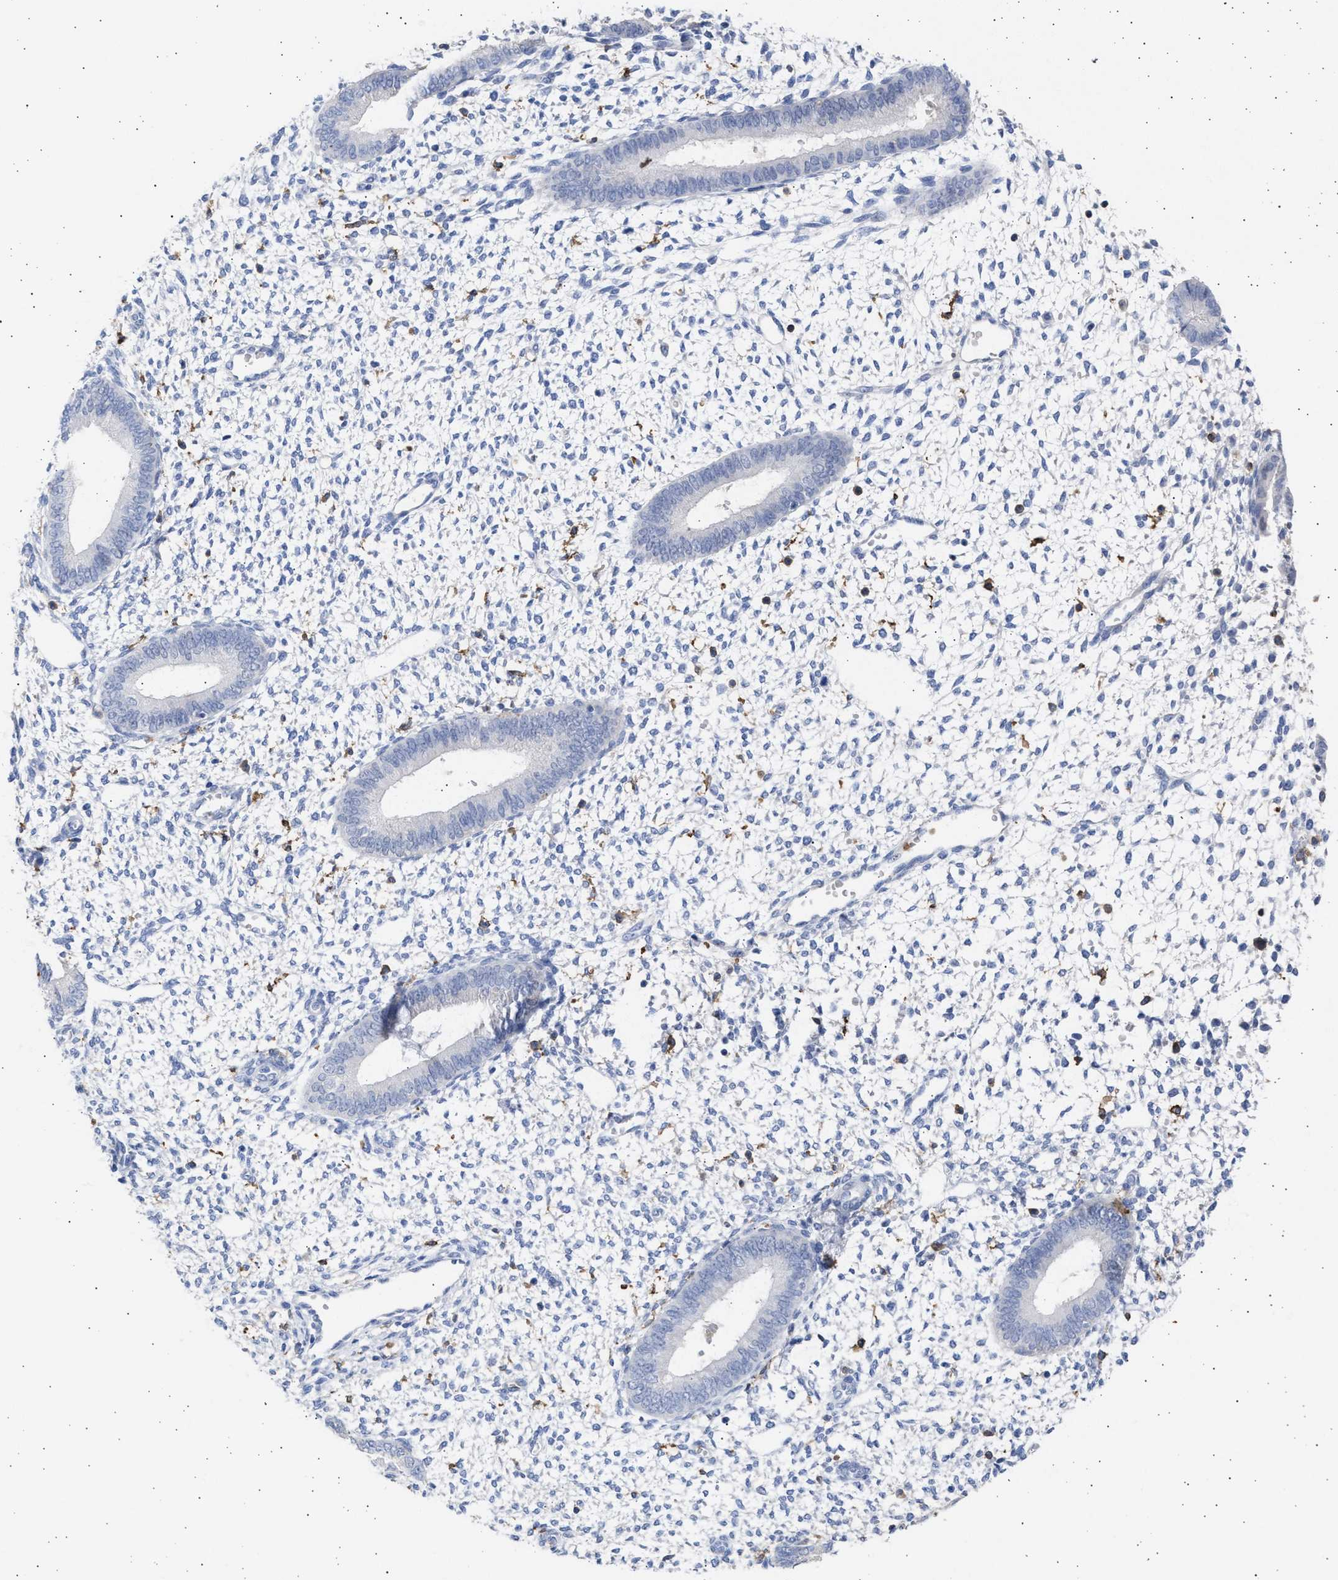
{"staining": {"intensity": "negative", "quantity": "none", "location": "none"}, "tissue": "endometrium", "cell_type": "Cells in endometrial stroma", "image_type": "normal", "snomed": [{"axis": "morphology", "description": "Normal tissue, NOS"}, {"axis": "topography", "description": "Endometrium"}], "caption": "This is a photomicrograph of IHC staining of normal endometrium, which shows no expression in cells in endometrial stroma.", "gene": "FCER1A", "patient": {"sex": "female", "age": 46}}